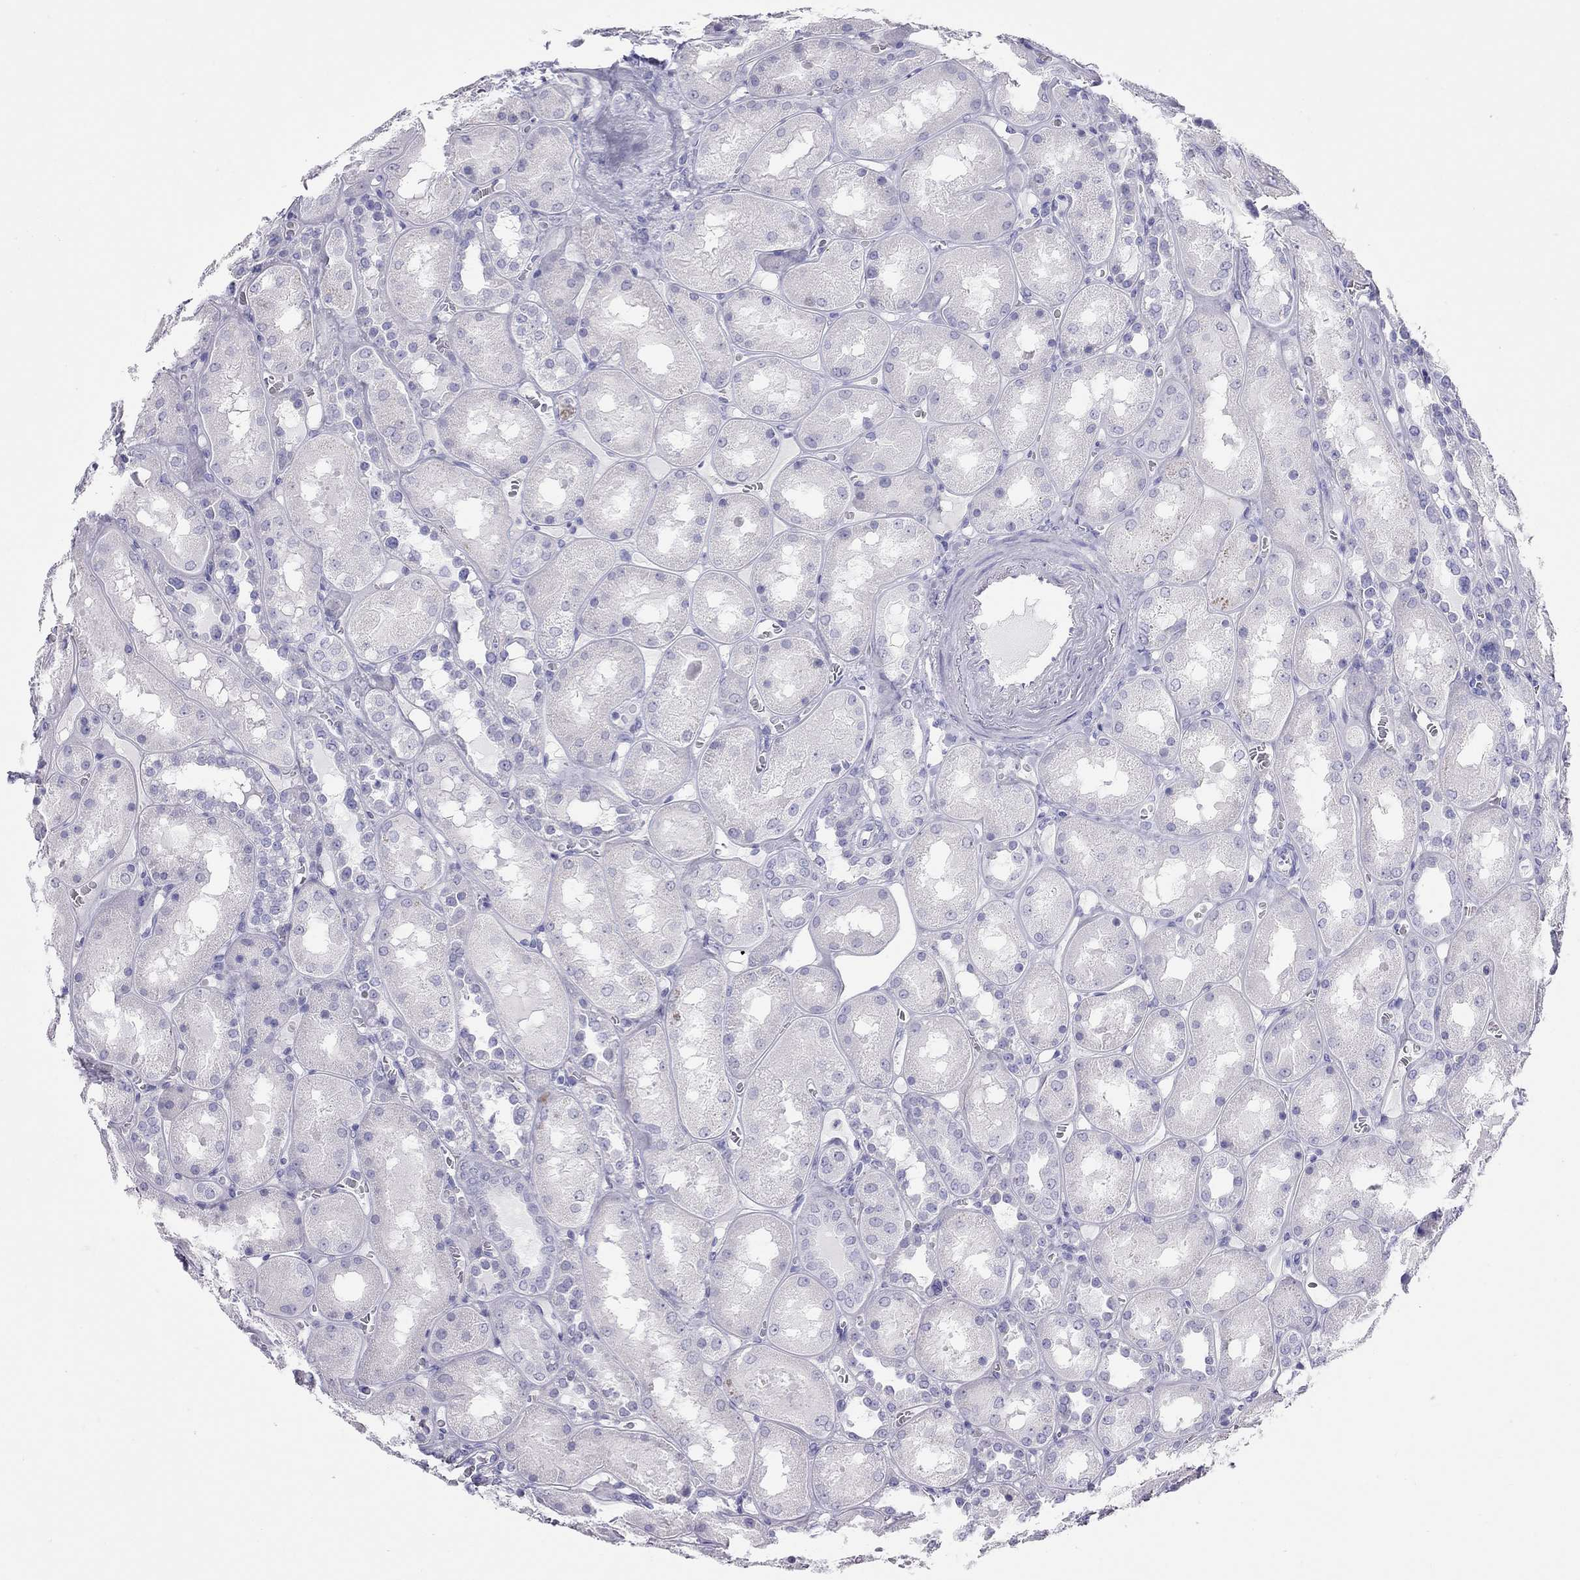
{"staining": {"intensity": "negative", "quantity": "none", "location": "none"}, "tissue": "kidney", "cell_type": "Cells in glomeruli", "image_type": "normal", "snomed": [{"axis": "morphology", "description": "Normal tissue, NOS"}, {"axis": "topography", "description": "Kidney"}], "caption": "The immunohistochemistry histopathology image has no significant expression in cells in glomeruli of kidney. (DAB IHC, high magnification).", "gene": "STAG3", "patient": {"sex": "male", "age": 73}}